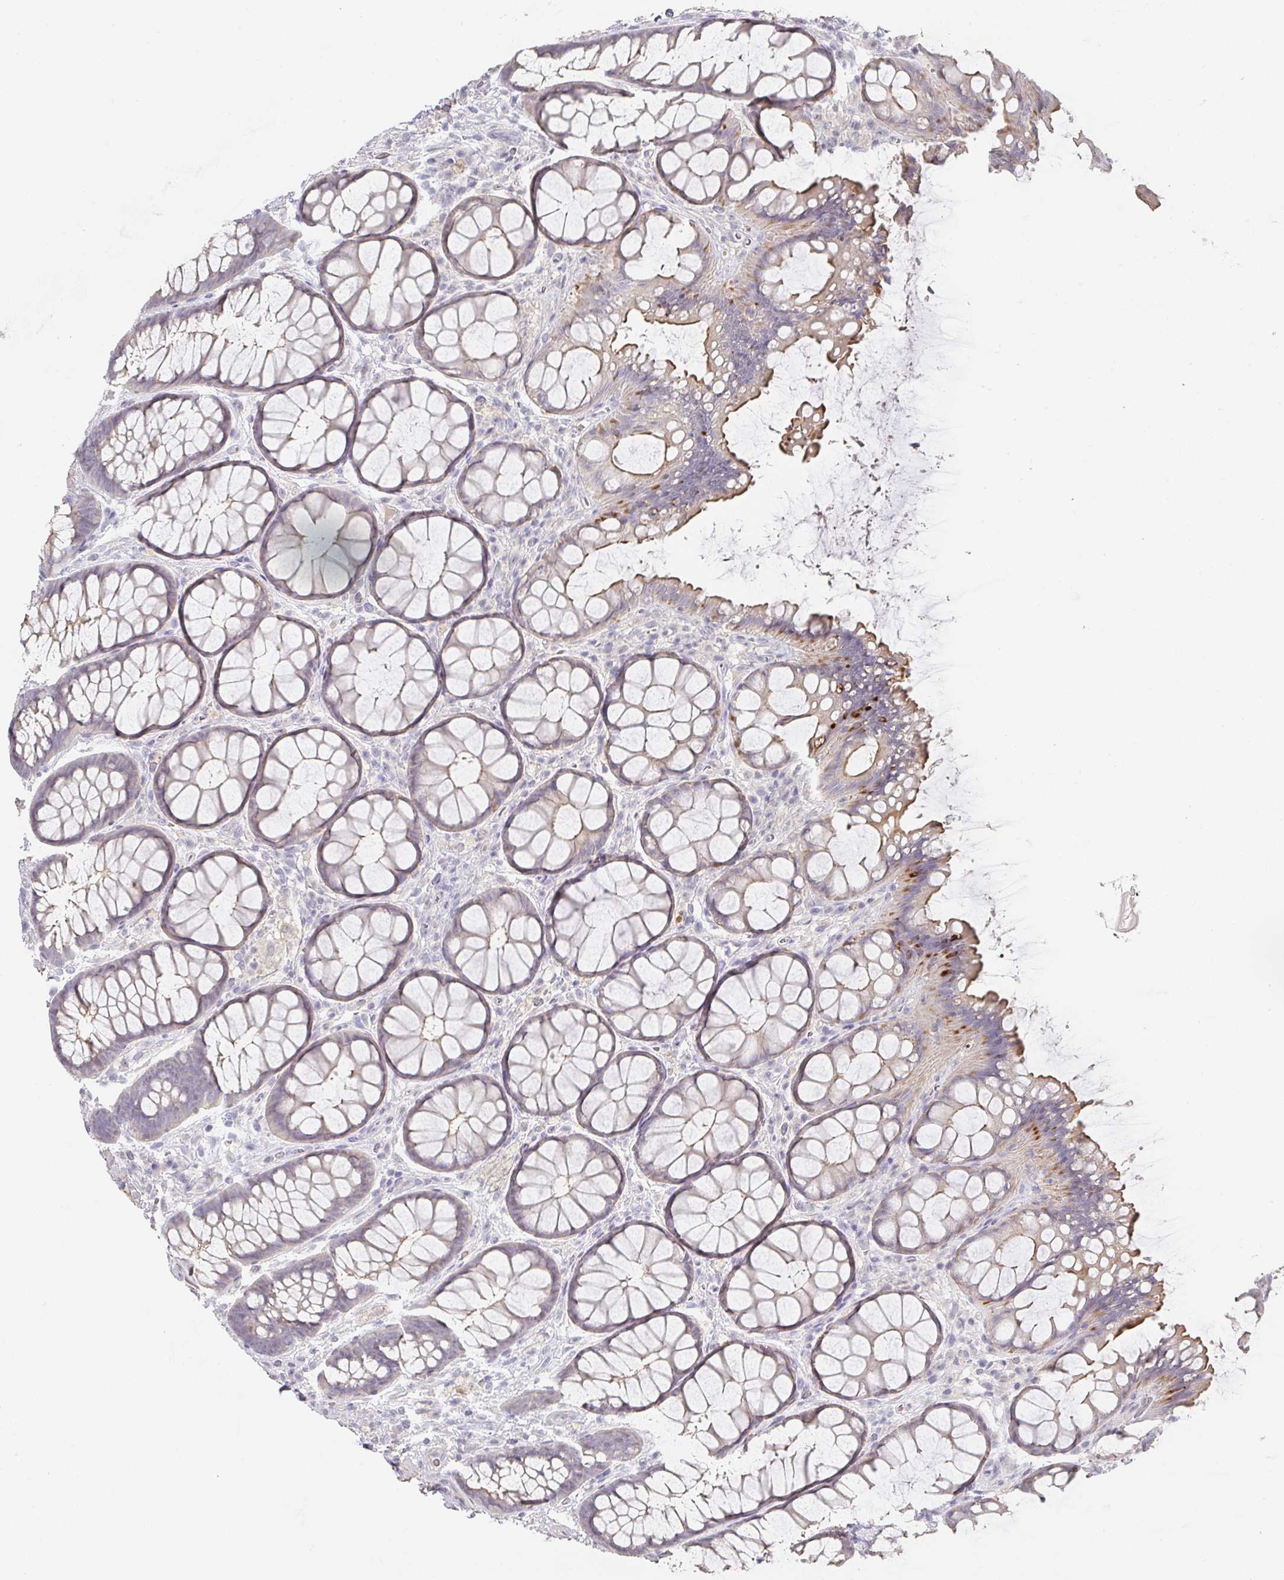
{"staining": {"intensity": "moderate", "quantity": "<25%", "location": "cytoplasmic/membranous"}, "tissue": "rectum", "cell_type": "Glandular cells", "image_type": "normal", "snomed": [{"axis": "morphology", "description": "Normal tissue, NOS"}, {"axis": "topography", "description": "Rectum"}], "caption": "Rectum stained for a protein (brown) exhibits moderate cytoplasmic/membranous positive staining in approximately <25% of glandular cells.", "gene": "FOXN4", "patient": {"sex": "female", "age": 67}}